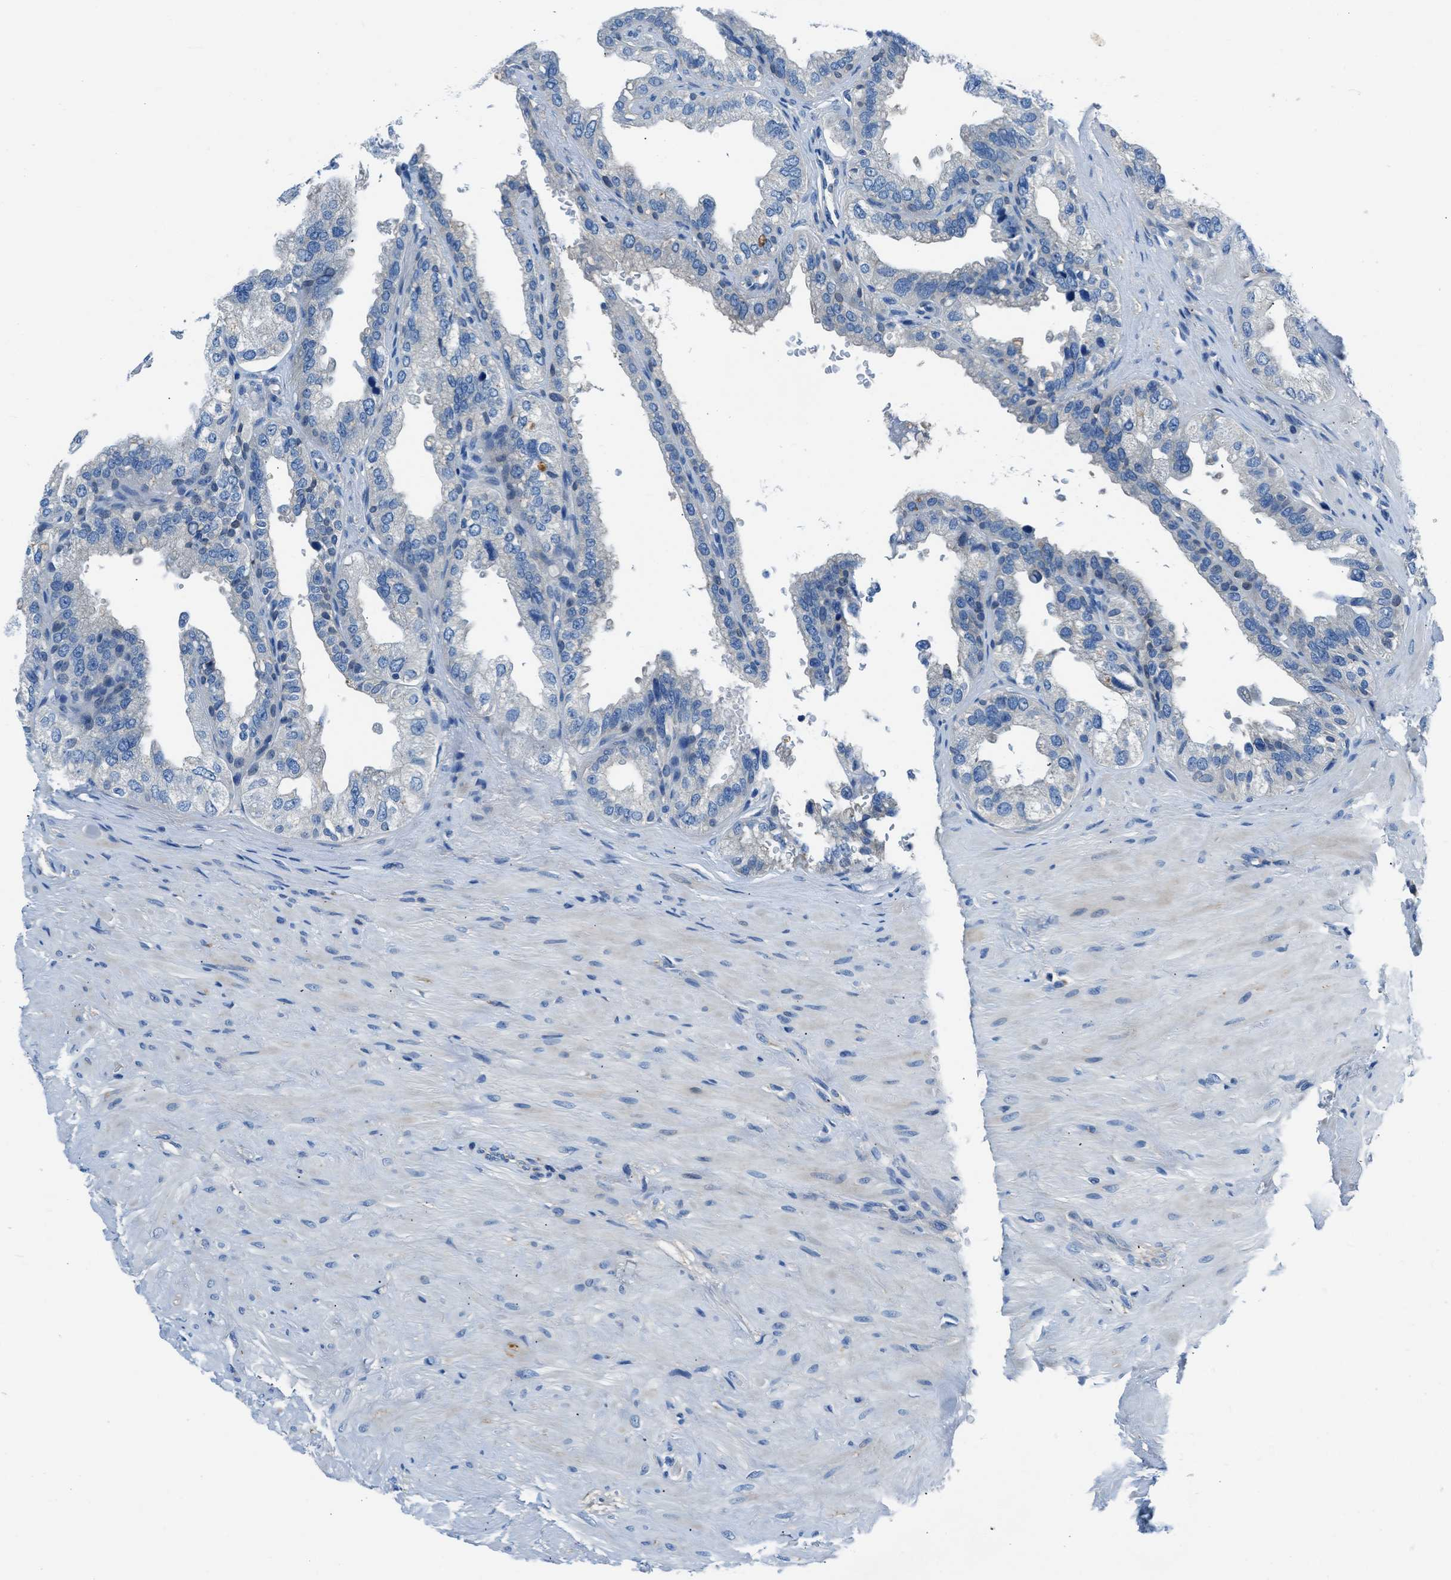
{"staining": {"intensity": "negative", "quantity": "none", "location": "none"}, "tissue": "seminal vesicle", "cell_type": "Glandular cells", "image_type": "normal", "snomed": [{"axis": "morphology", "description": "Normal tissue, NOS"}, {"axis": "topography", "description": "Seminal veicle"}], "caption": "DAB (3,3'-diaminobenzidine) immunohistochemical staining of benign human seminal vesicle exhibits no significant expression in glandular cells. Brightfield microscopy of immunohistochemistry (IHC) stained with DAB (3,3'-diaminobenzidine) (brown) and hematoxylin (blue), captured at high magnification.", "gene": "SLC38A6", "patient": {"sex": "male", "age": 68}}